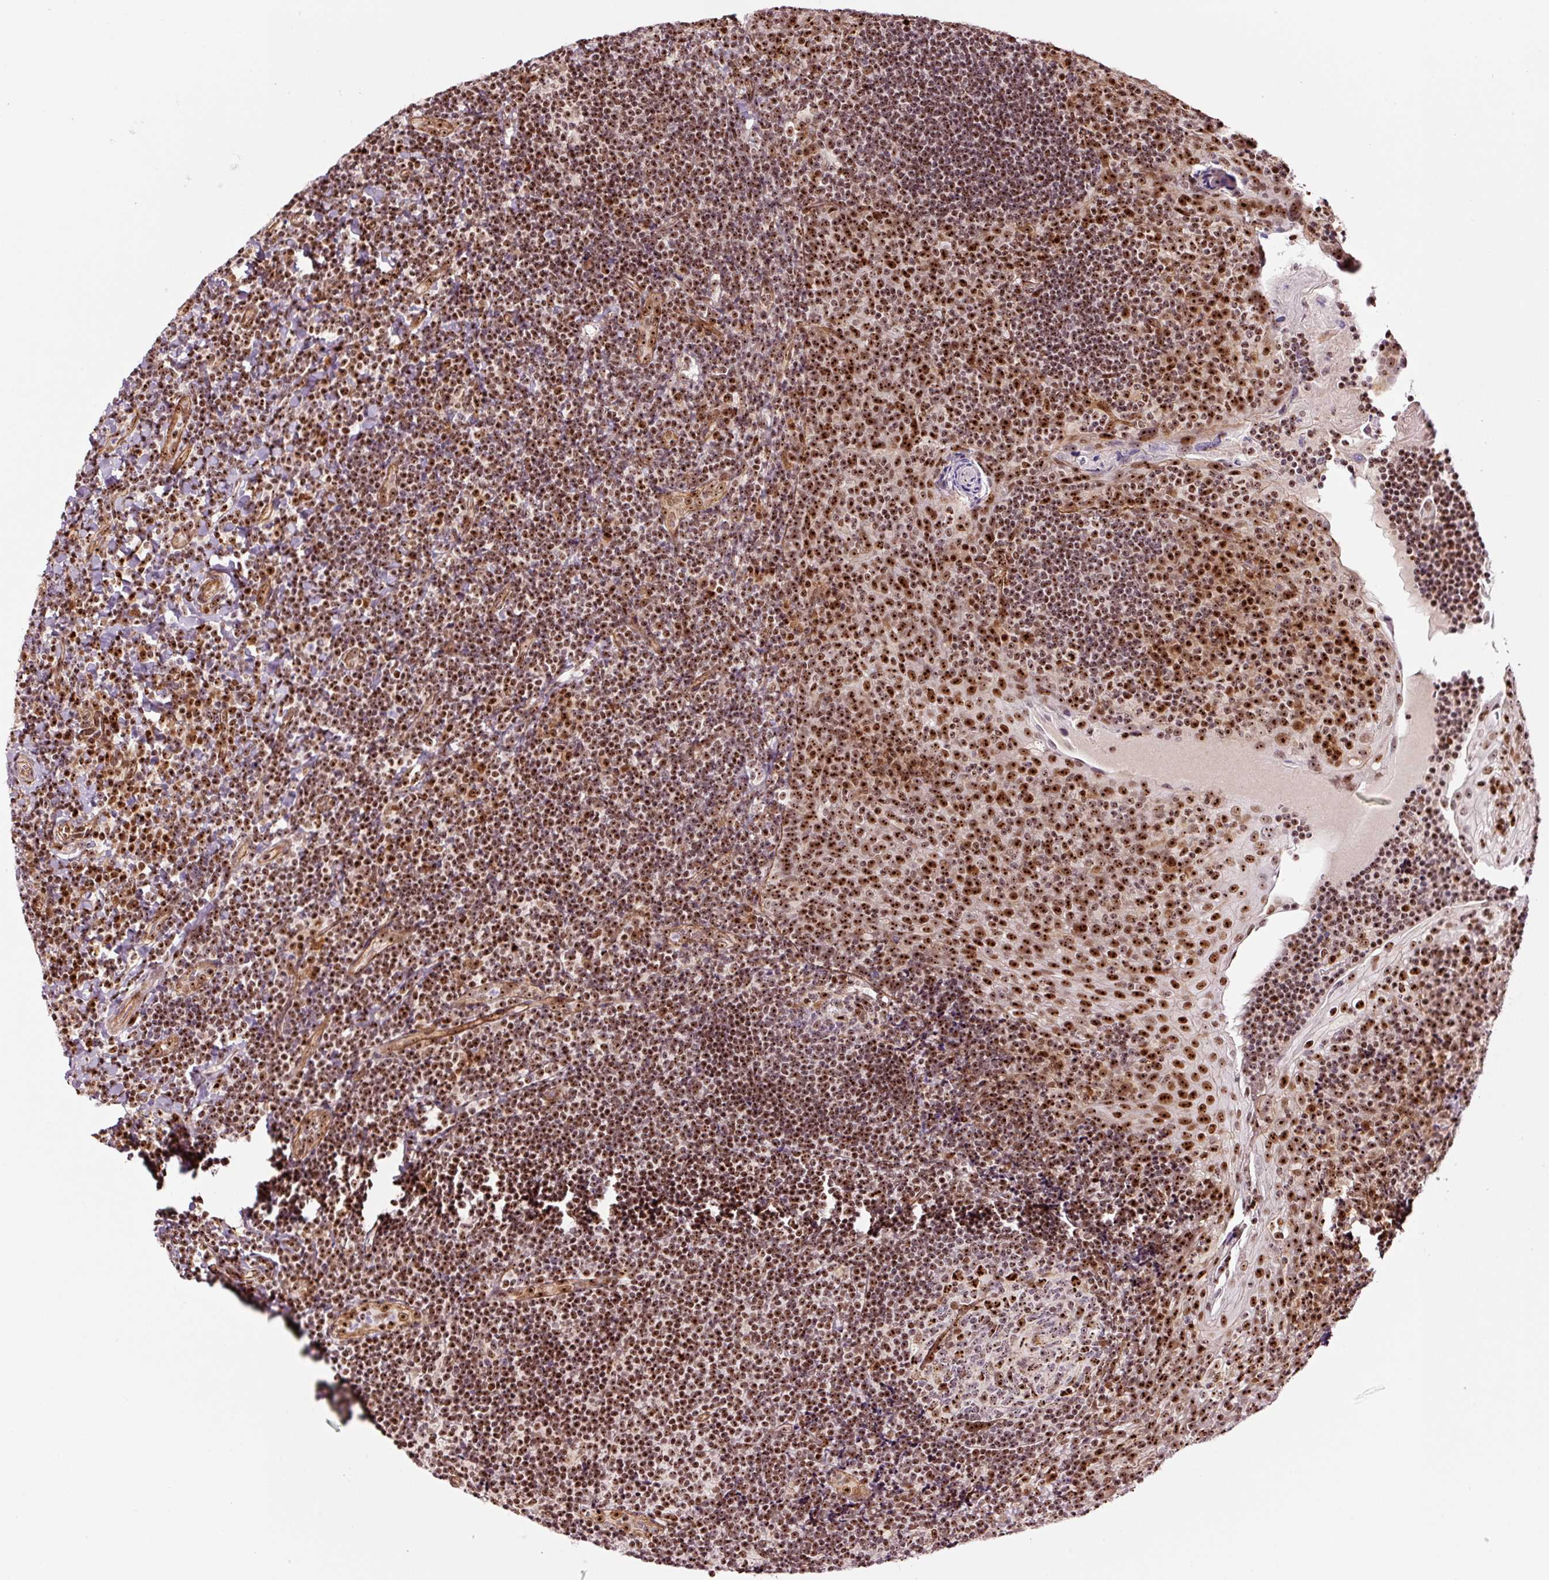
{"staining": {"intensity": "strong", "quantity": ">75%", "location": "nuclear"}, "tissue": "tonsil", "cell_type": "Germinal center cells", "image_type": "normal", "snomed": [{"axis": "morphology", "description": "Normal tissue, NOS"}, {"axis": "topography", "description": "Tonsil"}], "caption": "Strong nuclear expression is present in about >75% of germinal center cells in unremarkable tonsil.", "gene": "GNL3", "patient": {"sex": "male", "age": 17}}